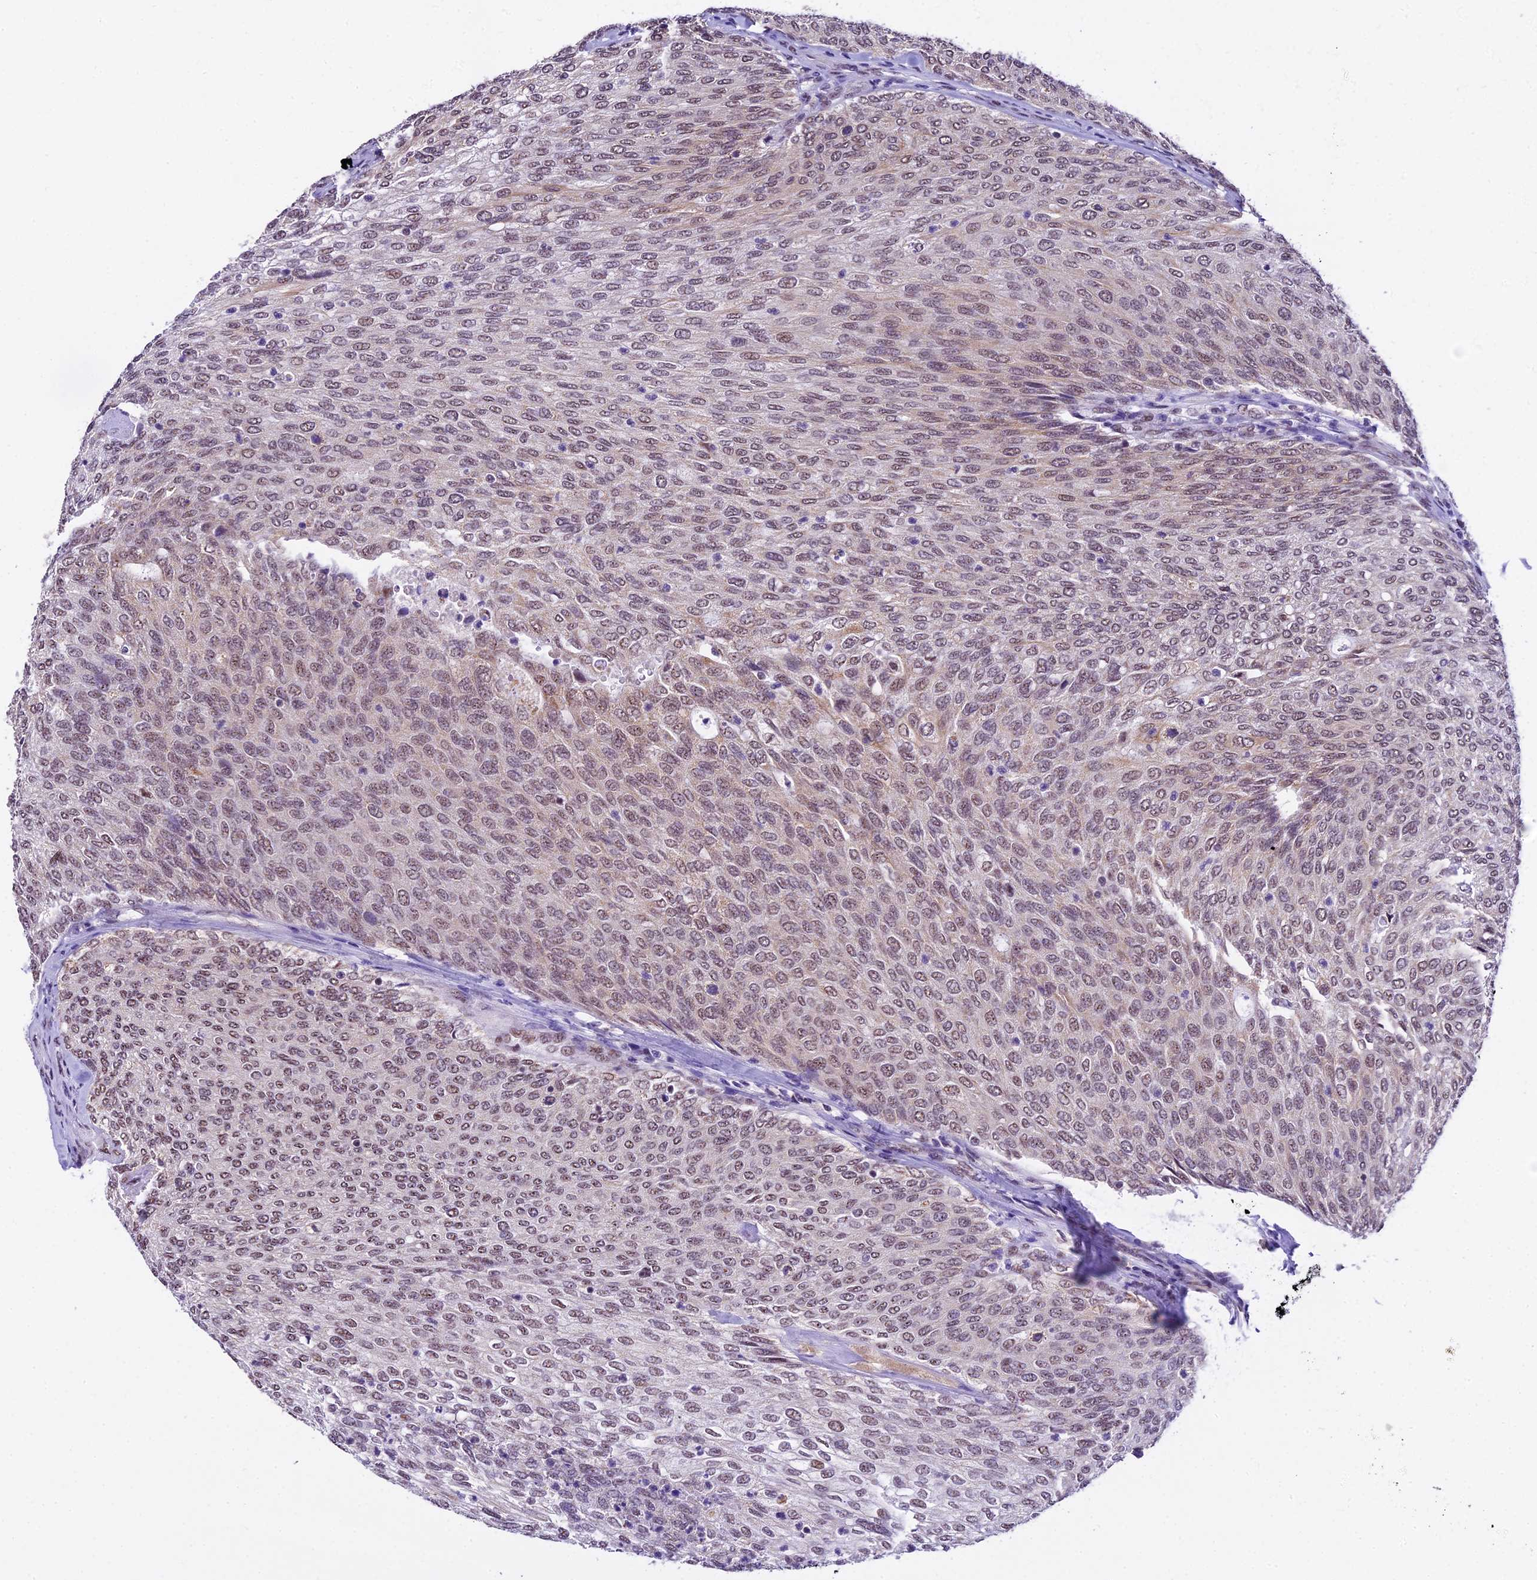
{"staining": {"intensity": "weak", "quantity": ">75%", "location": "nuclear"}, "tissue": "urothelial cancer", "cell_type": "Tumor cells", "image_type": "cancer", "snomed": [{"axis": "morphology", "description": "Urothelial carcinoma, Low grade"}, {"axis": "topography", "description": "Urinary bladder"}], "caption": "The immunohistochemical stain shows weak nuclear expression in tumor cells of urothelial carcinoma (low-grade) tissue.", "gene": "CARS2", "patient": {"sex": "female", "age": 79}}